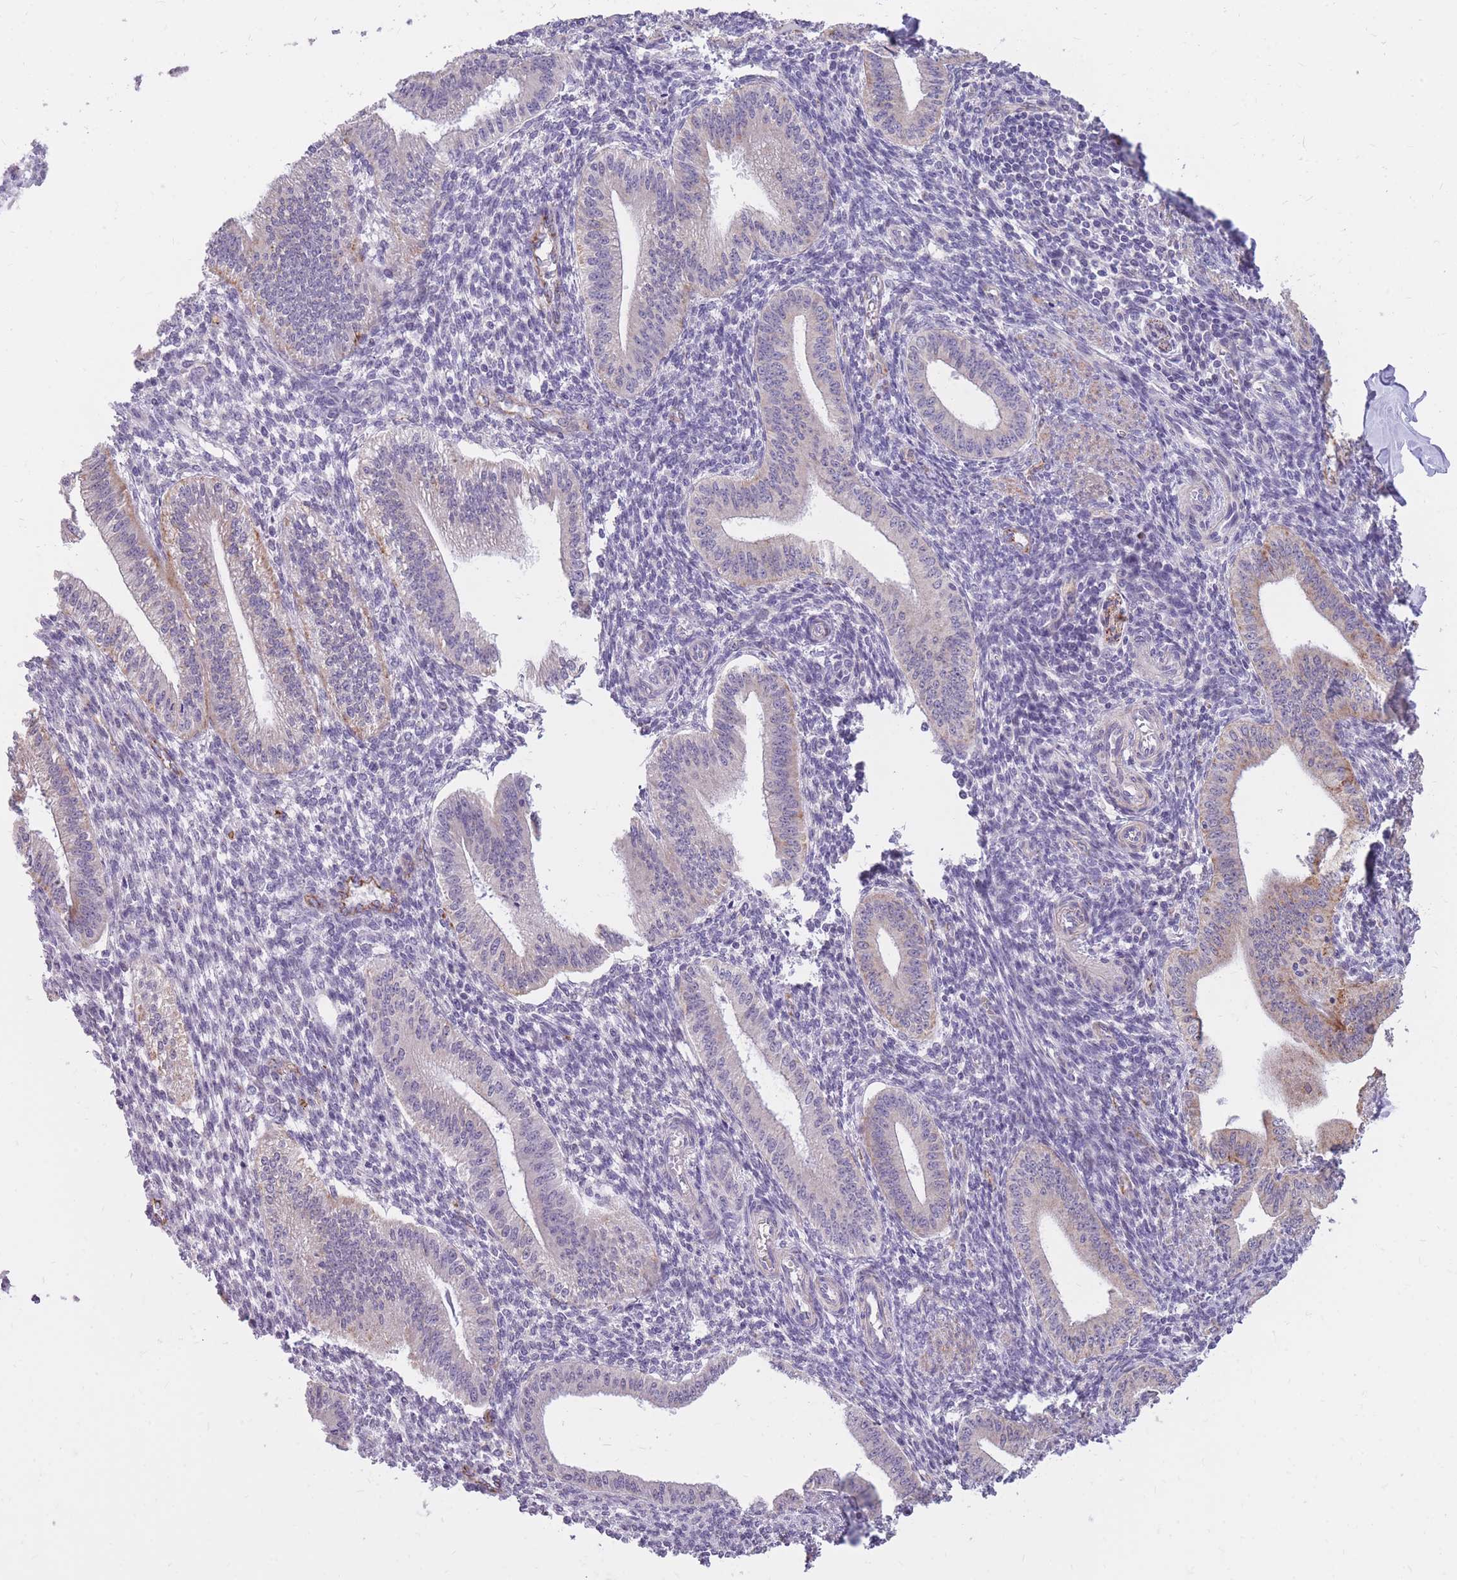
{"staining": {"intensity": "negative", "quantity": "none", "location": "none"}, "tissue": "endometrium", "cell_type": "Cells in endometrial stroma", "image_type": "normal", "snomed": [{"axis": "morphology", "description": "Normal tissue, NOS"}, {"axis": "topography", "description": "Endometrium"}], "caption": "This is an immunohistochemistry photomicrograph of normal human endometrium. There is no expression in cells in endometrial stroma.", "gene": "RNF170", "patient": {"sex": "female", "age": 34}}